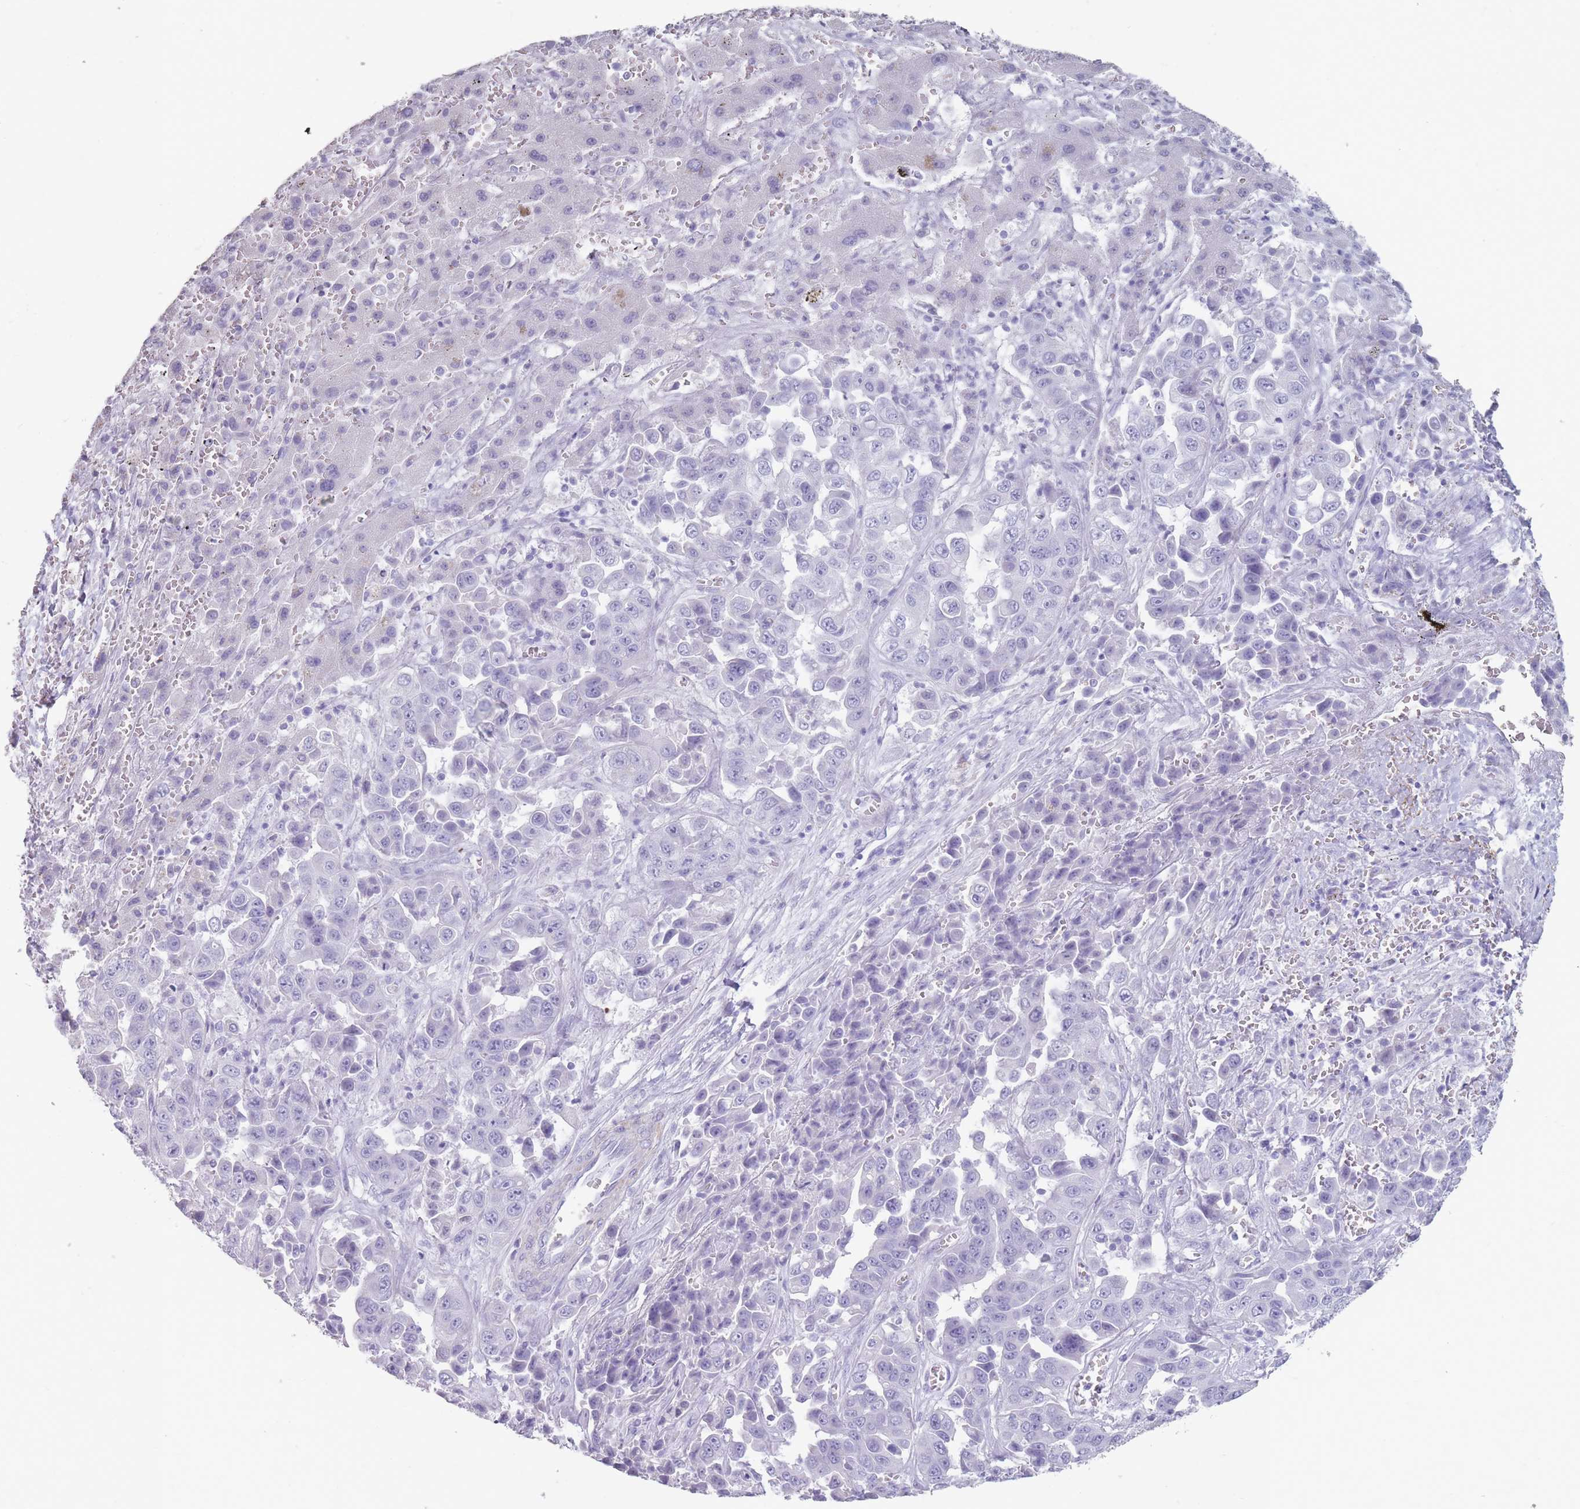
{"staining": {"intensity": "negative", "quantity": "none", "location": "none"}, "tissue": "liver cancer", "cell_type": "Tumor cells", "image_type": "cancer", "snomed": [{"axis": "morphology", "description": "Cholangiocarcinoma"}, {"axis": "topography", "description": "Liver"}], "caption": "An immunohistochemistry photomicrograph of cholangiocarcinoma (liver) is shown. There is no staining in tumor cells of cholangiocarcinoma (liver).", "gene": "RHBG", "patient": {"sex": "female", "age": 52}}